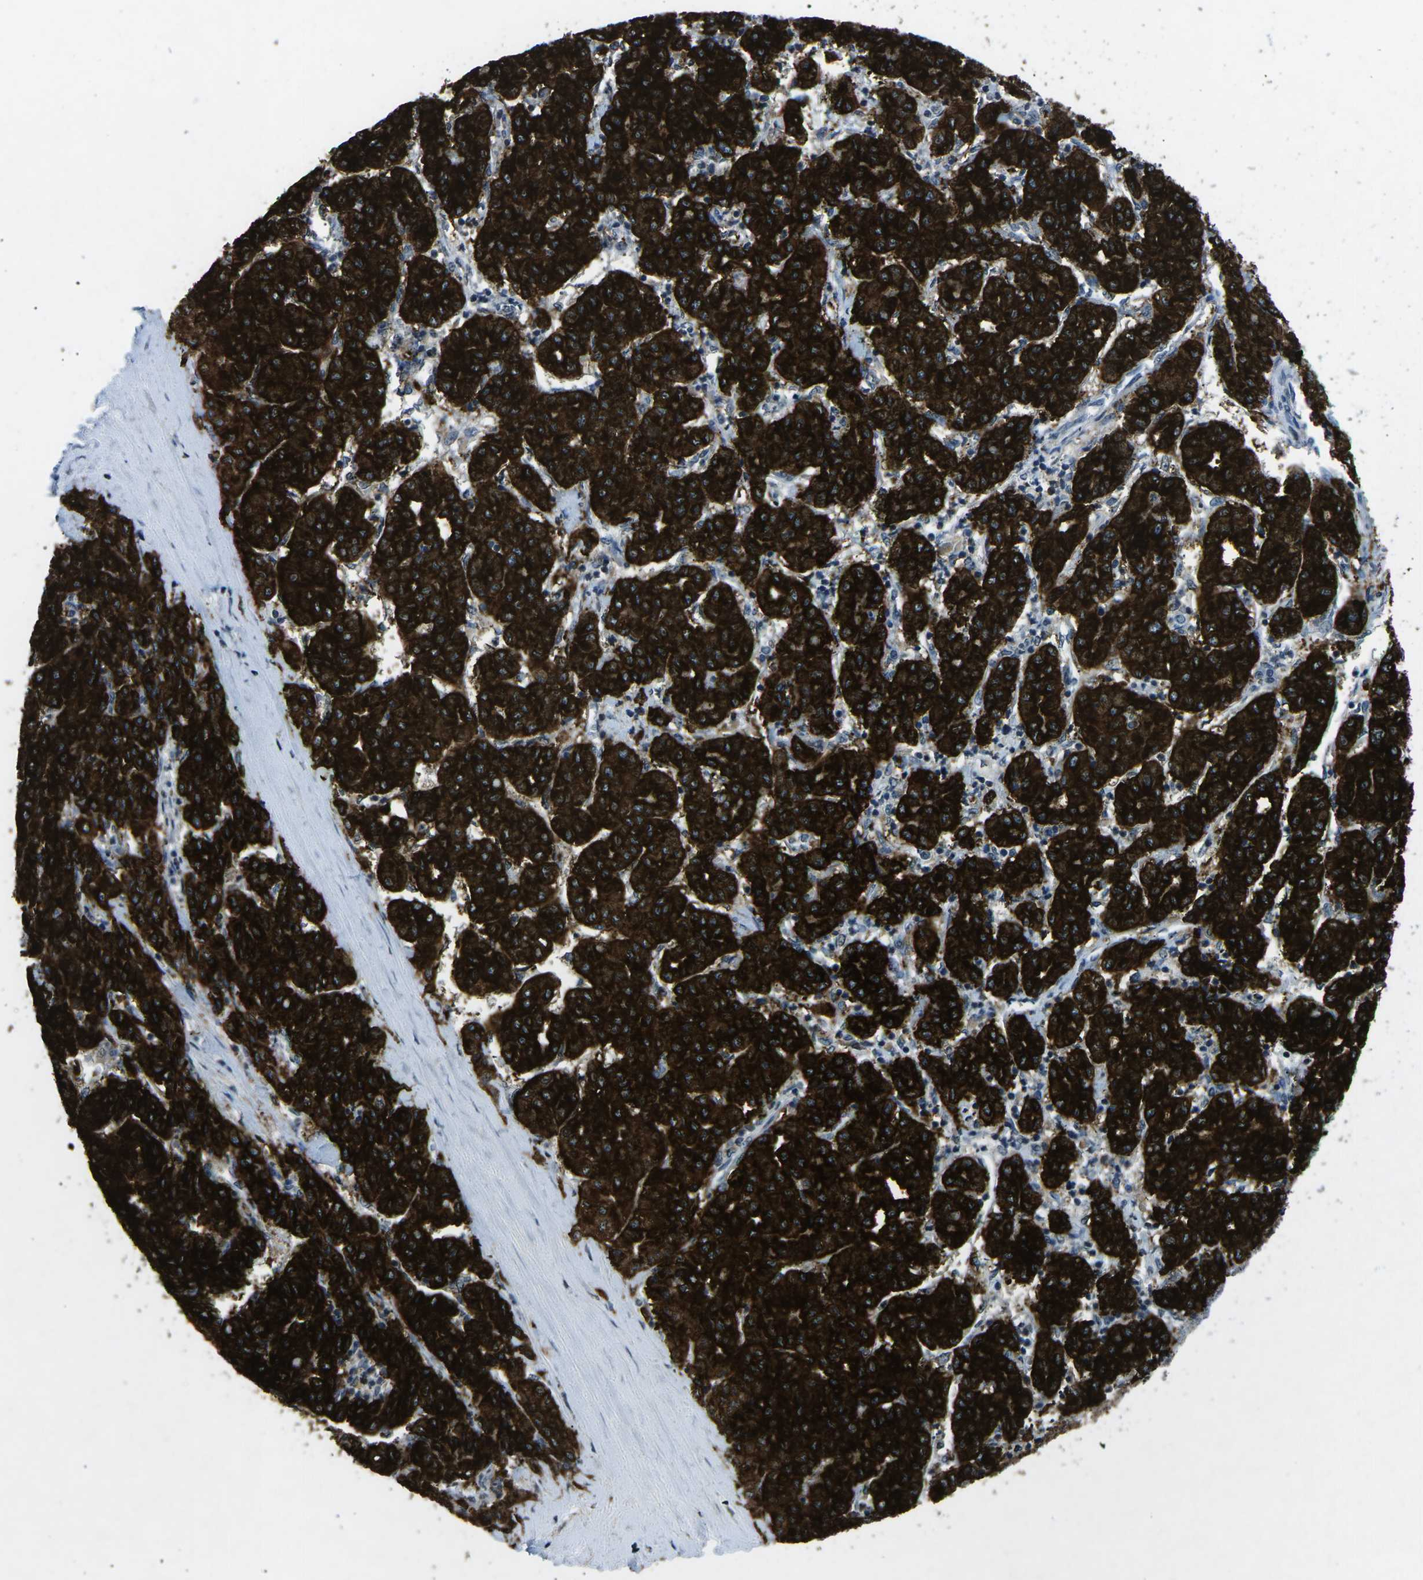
{"staining": {"intensity": "strong", "quantity": ">75%", "location": "cytoplasmic/membranous"}, "tissue": "liver cancer", "cell_type": "Tumor cells", "image_type": "cancer", "snomed": [{"axis": "morphology", "description": "Carcinoma, Hepatocellular, NOS"}, {"axis": "topography", "description": "Liver"}], "caption": "Protein analysis of liver cancer tissue exhibits strong cytoplasmic/membranous staining in about >75% of tumor cells.", "gene": "TFR2", "patient": {"sex": "male", "age": 65}}